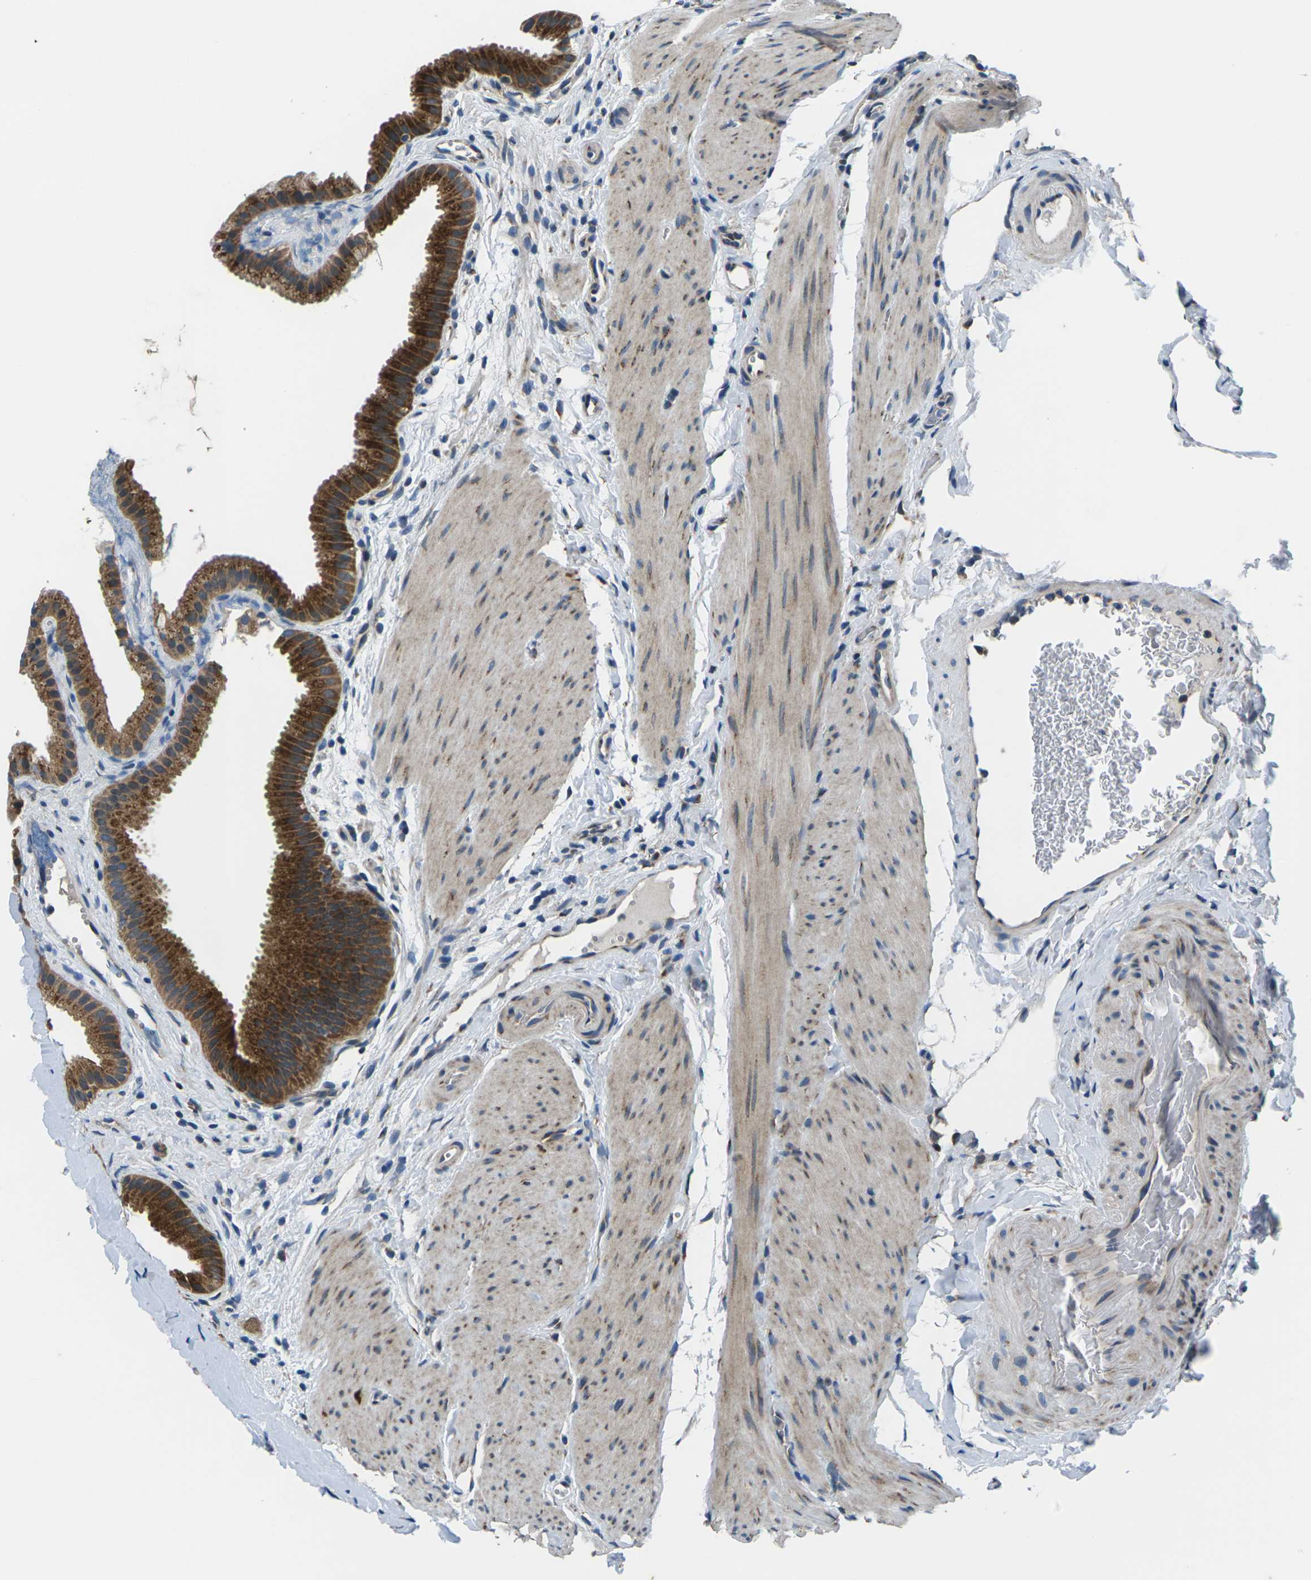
{"staining": {"intensity": "strong", "quantity": ">75%", "location": "cytoplasmic/membranous"}, "tissue": "gallbladder", "cell_type": "Glandular cells", "image_type": "normal", "snomed": [{"axis": "morphology", "description": "Normal tissue, NOS"}, {"axis": "topography", "description": "Gallbladder"}], "caption": "High-power microscopy captured an immunohistochemistry (IHC) image of normal gallbladder, revealing strong cytoplasmic/membranous staining in approximately >75% of glandular cells.", "gene": "GABRP", "patient": {"sex": "female", "age": 64}}